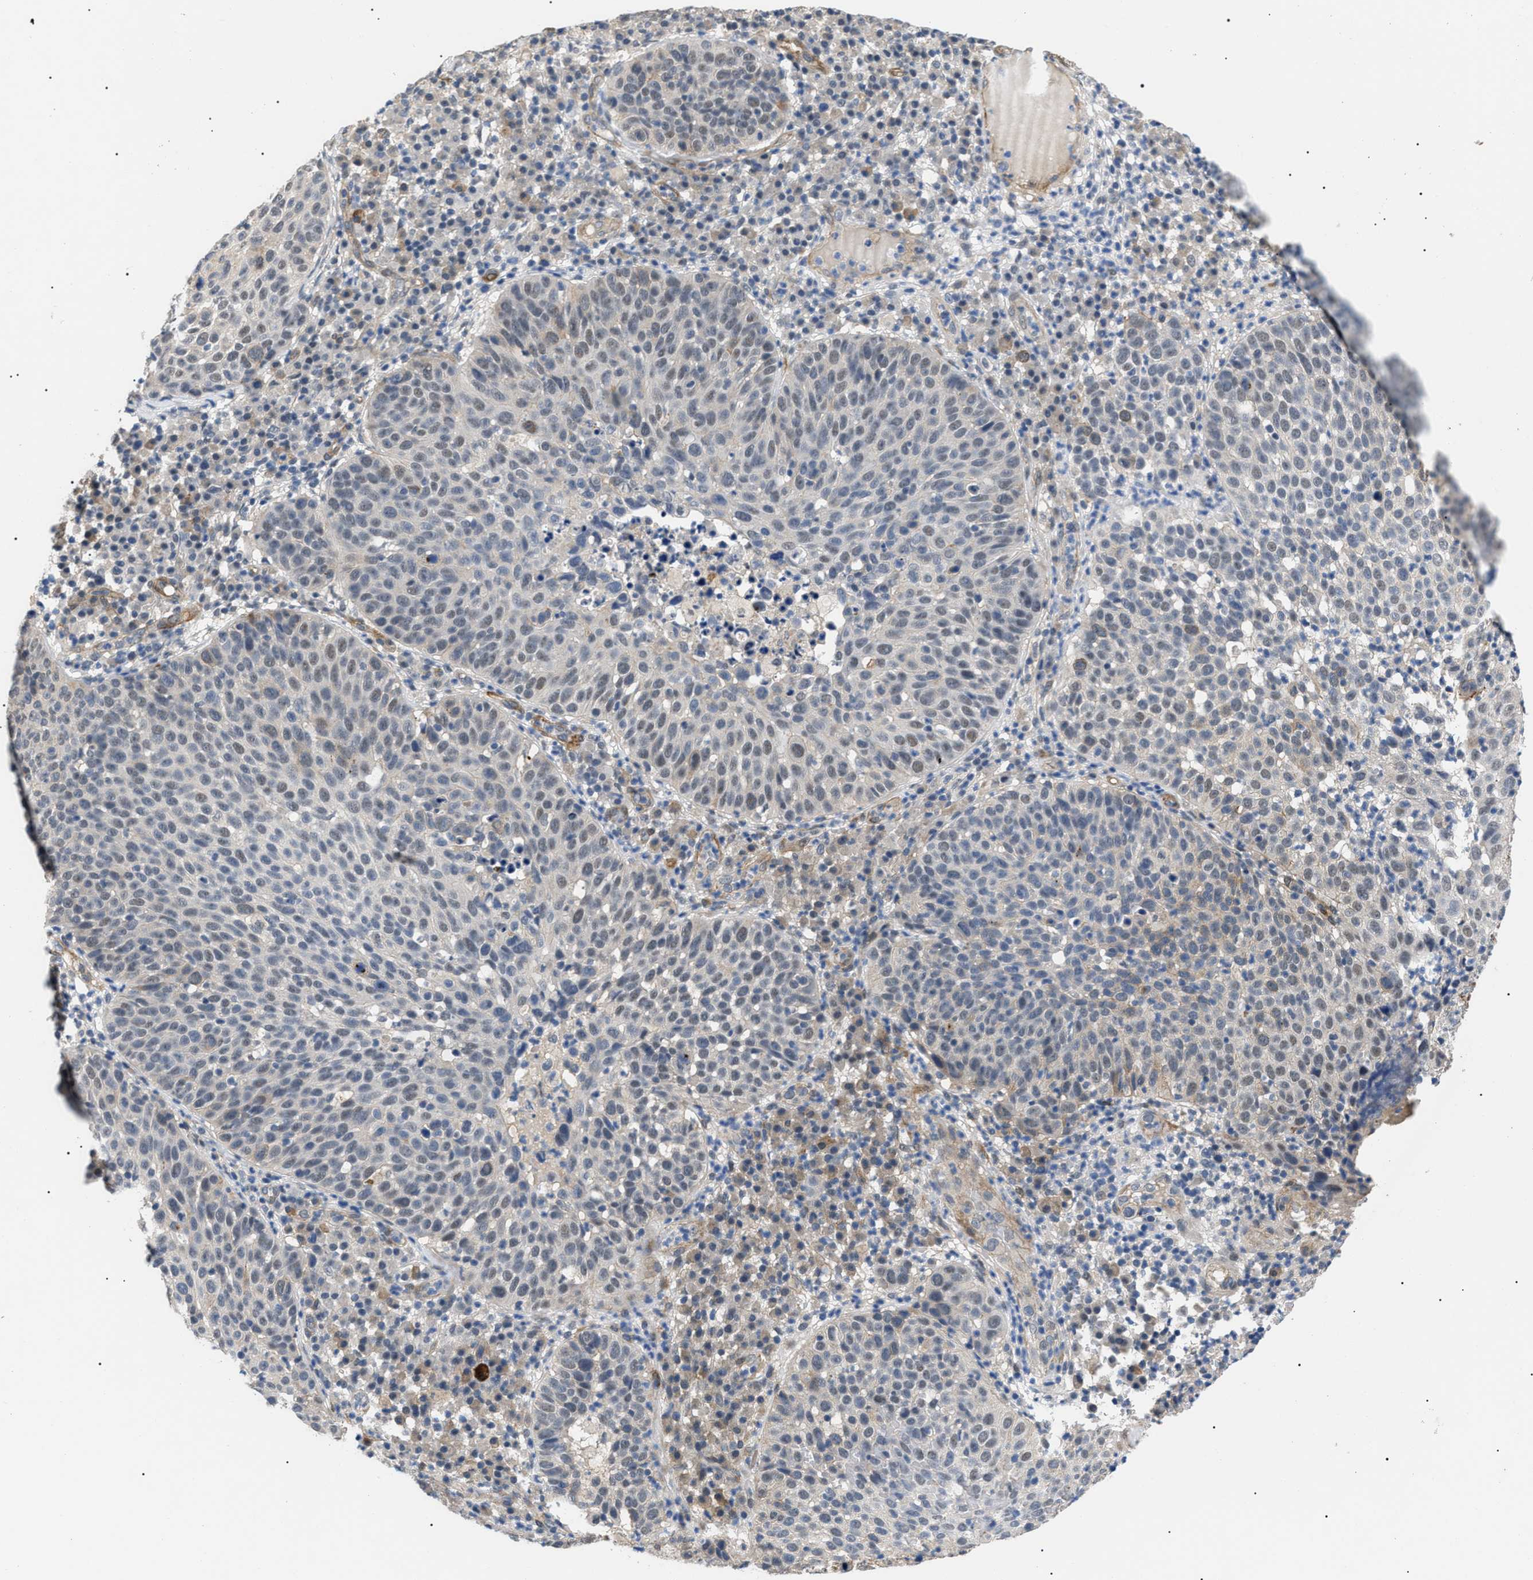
{"staining": {"intensity": "weak", "quantity": "25%-75%", "location": "nuclear"}, "tissue": "skin cancer", "cell_type": "Tumor cells", "image_type": "cancer", "snomed": [{"axis": "morphology", "description": "Squamous cell carcinoma in situ, NOS"}, {"axis": "morphology", "description": "Squamous cell carcinoma, NOS"}, {"axis": "topography", "description": "Skin"}], "caption": "This micrograph demonstrates skin cancer stained with immunohistochemistry to label a protein in brown. The nuclear of tumor cells show weak positivity for the protein. Nuclei are counter-stained blue.", "gene": "CRCP", "patient": {"sex": "male", "age": 93}}